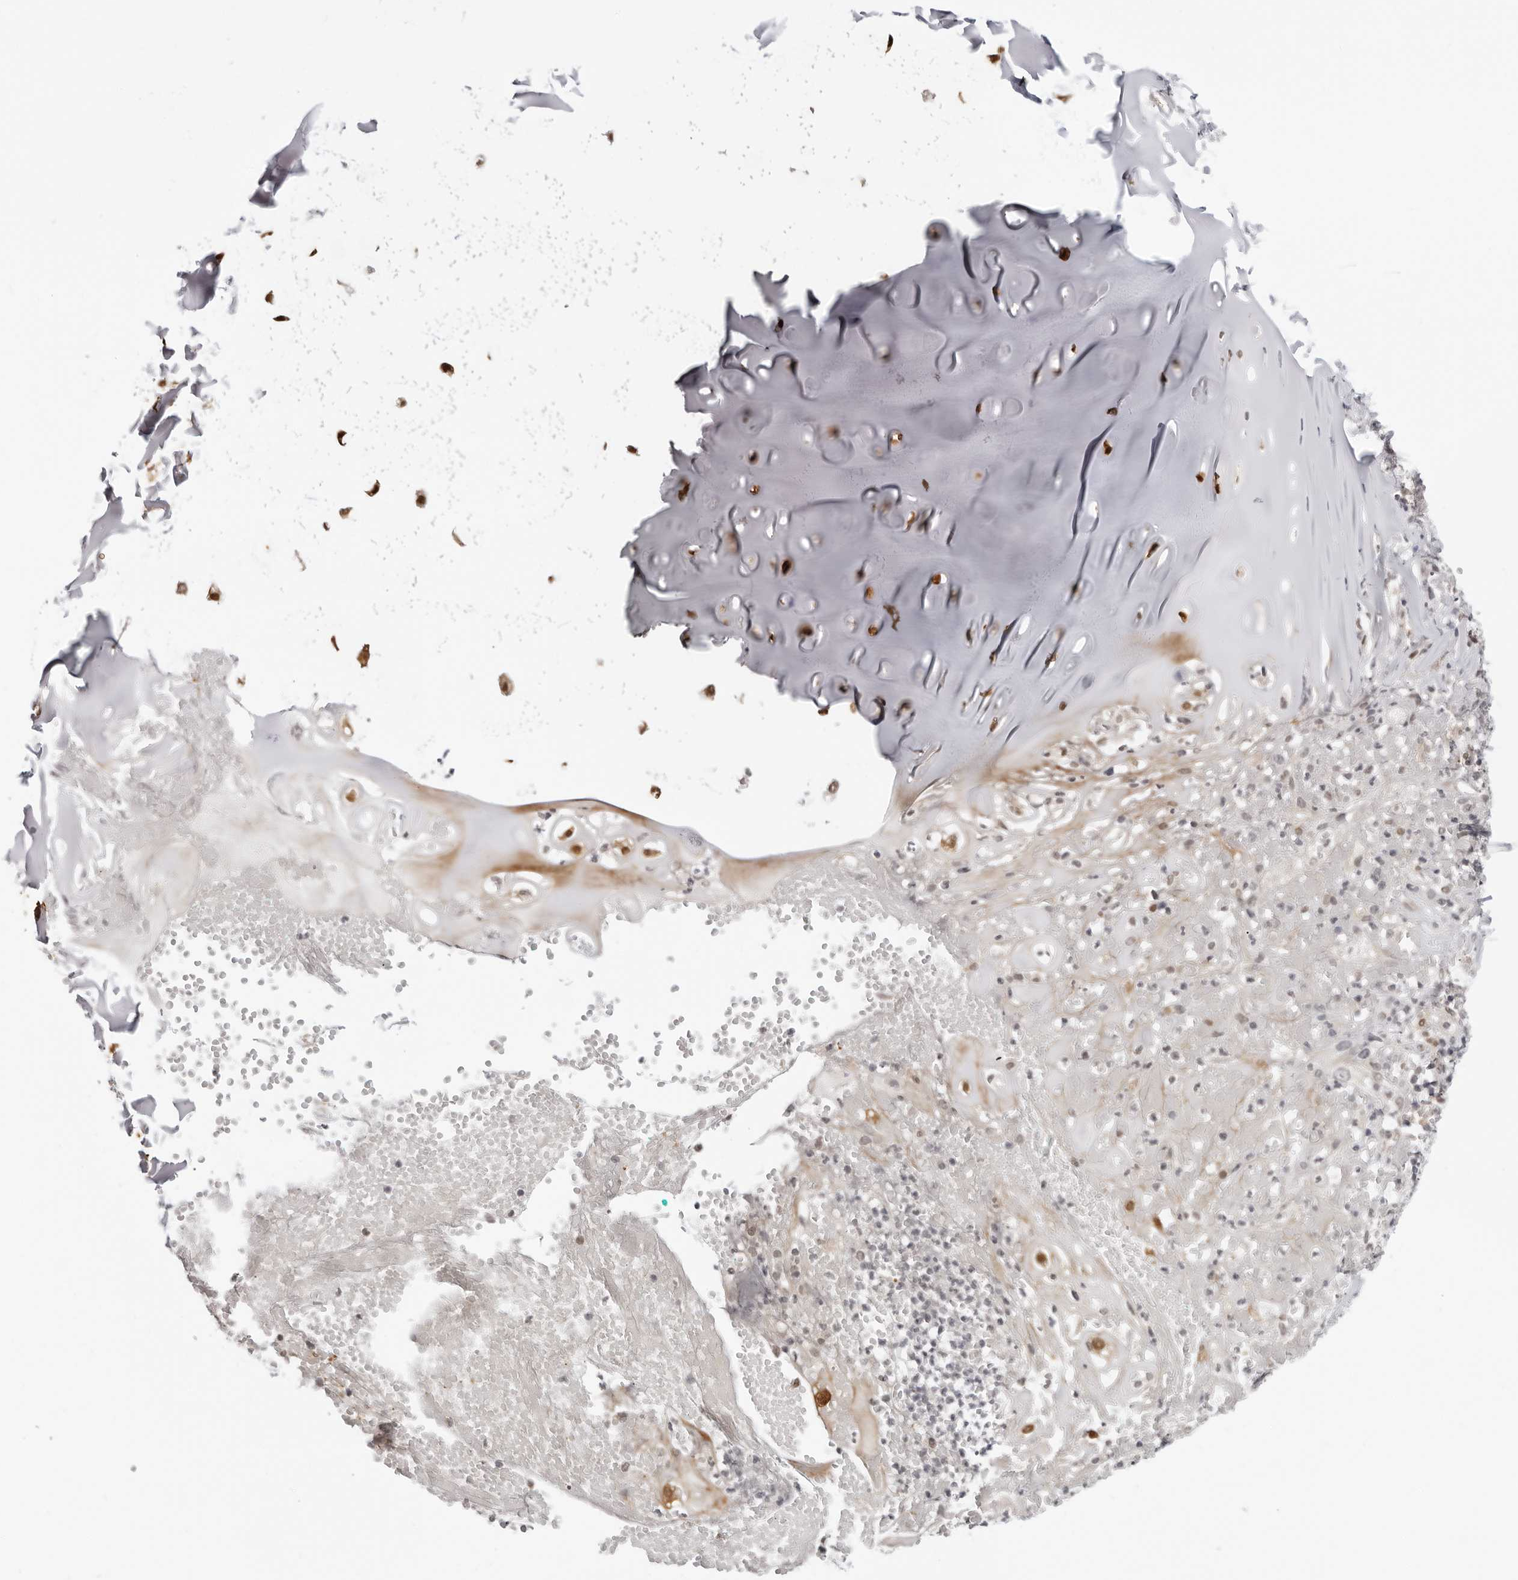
{"staining": {"intensity": "moderate", "quantity": "25%-75%", "location": "cytoplasmic/membranous,nuclear"}, "tissue": "adipose tissue", "cell_type": "Adipocytes", "image_type": "normal", "snomed": [{"axis": "morphology", "description": "Normal tissue, NOS"}, {"axis": "morphology", "description": "Basal cell carcinoma"}, {"axis": "topography", "description": "Cartilage tissue"}, {"axis": "topography", "description": "Nasopharynx"}, {"axis": "topography", "description": "Oral tissue"}], "caption": "Immunohistochemistry (IHC) micrograph of benign adipose tissue: adipose tissue stained using immunohistochemistry (IHC) demonstrates medium levels of moderate protein expression localized specifically in the cytoplasmic/membranous,nuclear of adipocytes, appearing as a cytoplasmic/membranous,nuclear brown color.", "gene": "SRGAP2", "patient": {"sex": "female", "age": 77}}